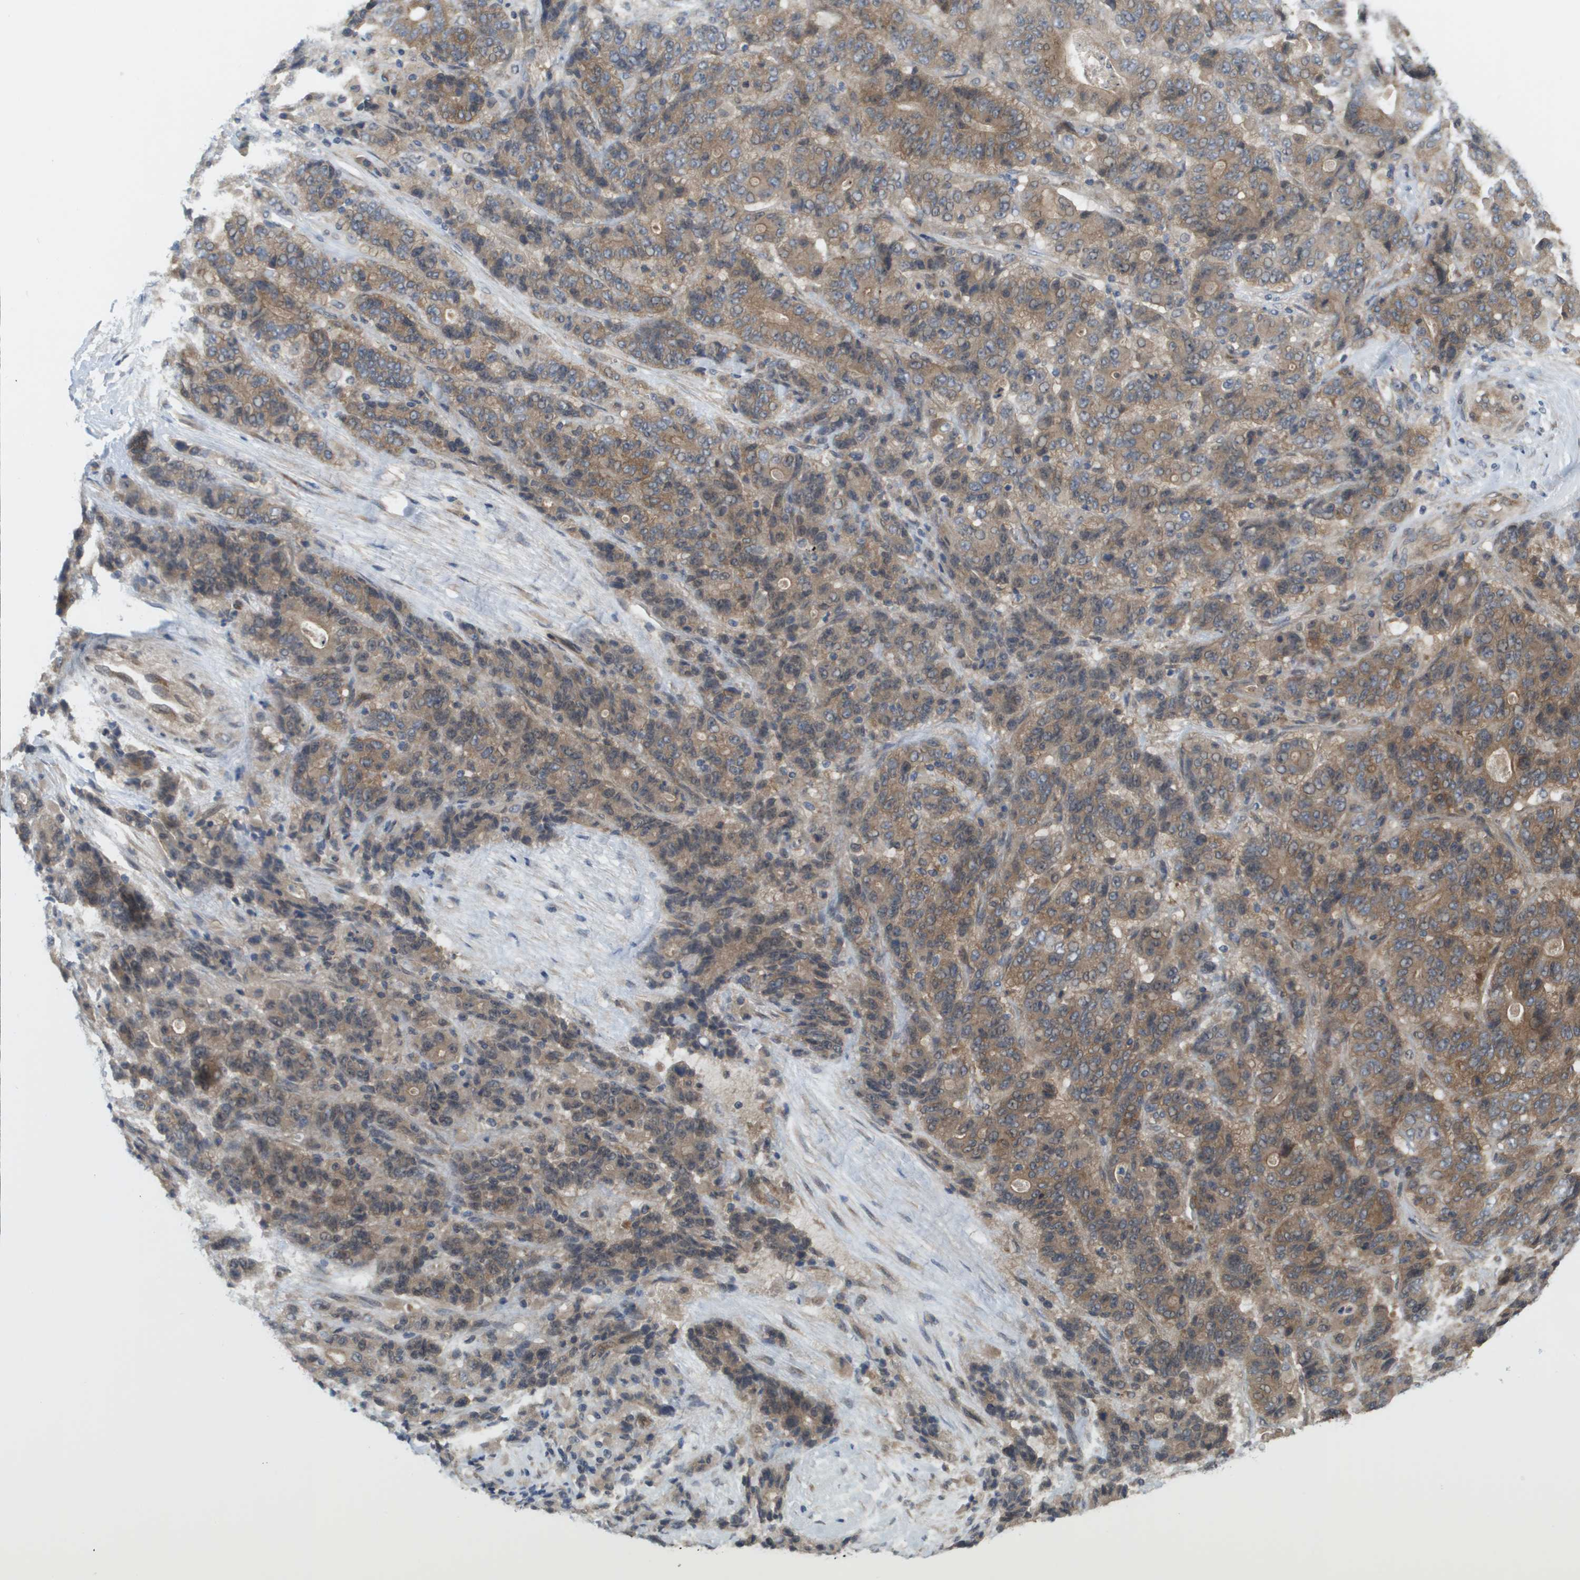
{"staining": {"intensity": "moderate", "quantity": ">75%", "location": "cytoplasmic/membranous"}, "tissue": "stomach cancer", "cell_type": "Tumor cells", "image_type": "cancer", "snomed": [{"axis": "morphology", "description": "Adenocarcinoma, NOS"}, {"axis": "topography", "description": "Stomach"}], "caption": "High-power microscopy captured an immunohistochemistry (IHC) image of adenocarcinoma (stomach), revealing moderate cytoplasmic/membranous positivity in about >75% of tumor cells.", "gene": "CTPS2", "patient": {"sex": "female", "age": 73}}